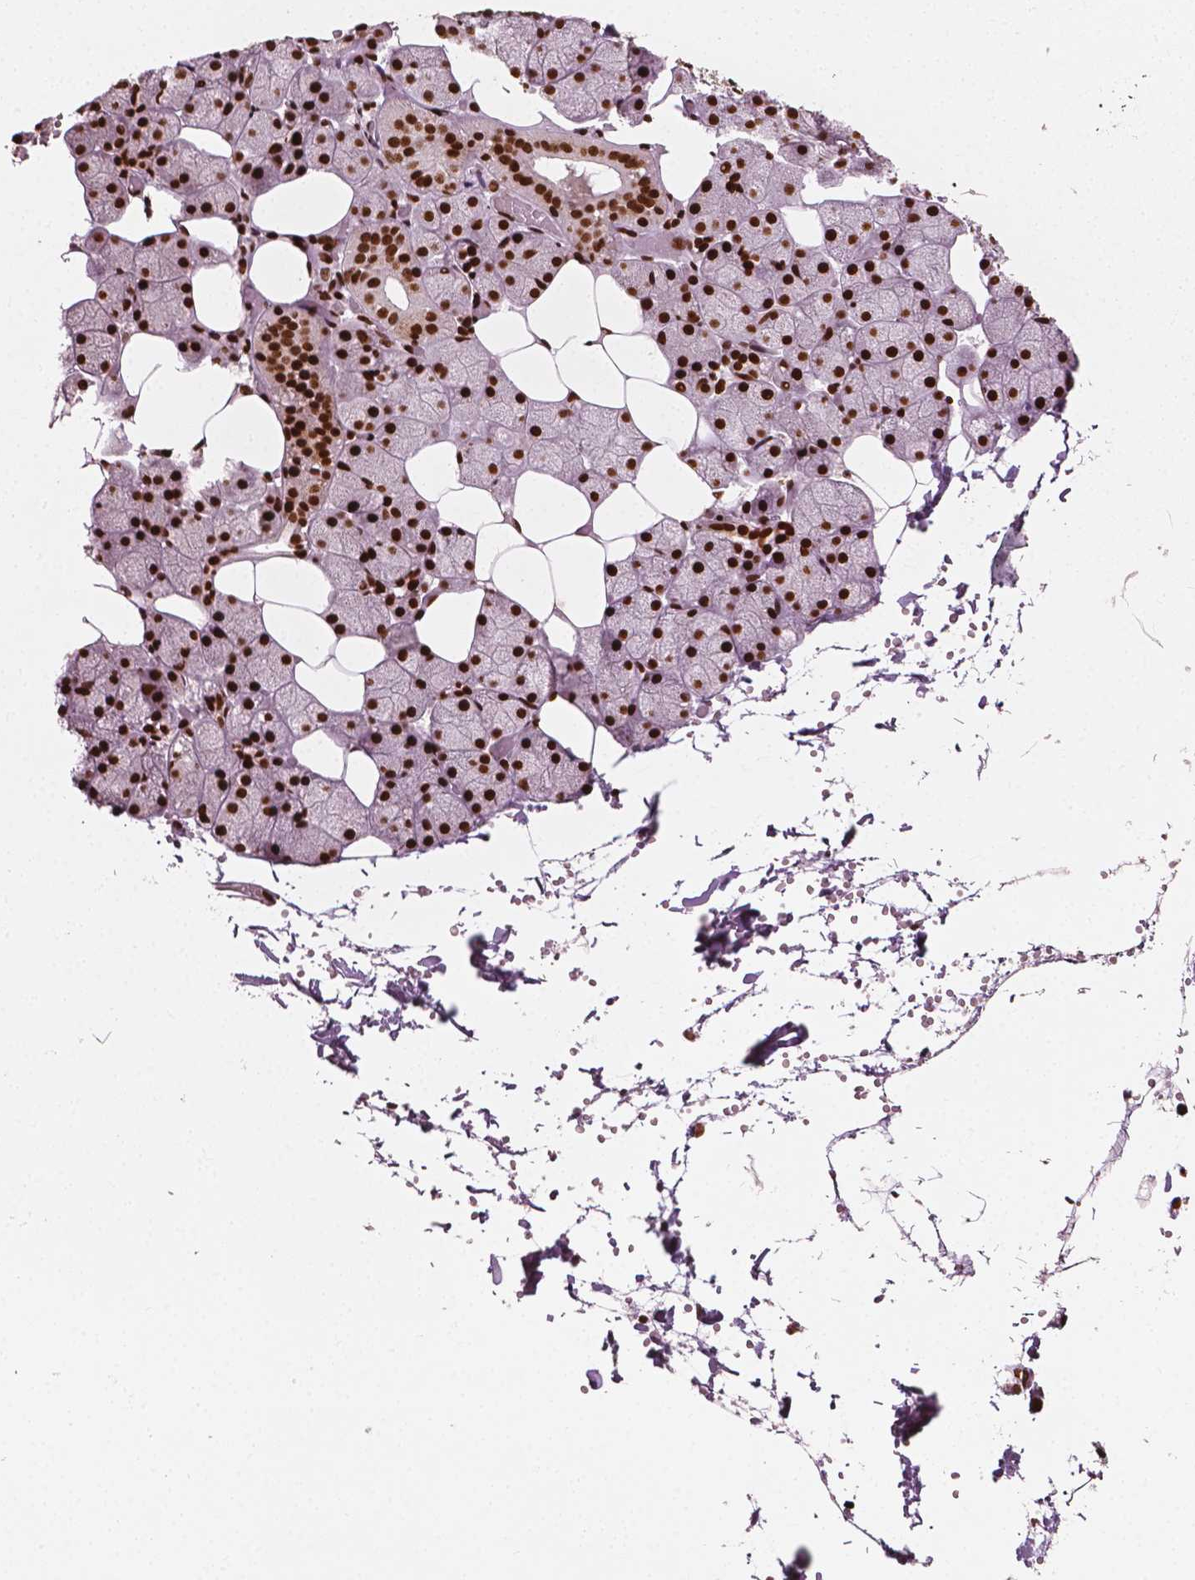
{"staining": {"intensity": "strong", "quantity": ">75%", "location": "nuclear"}, "tissue": "salivary gland", "cell_type": "Glandular cells", "image_type": "normal", "snomed": [{"axis": "morphology", "description": "Normal tissue, NOS"}, {"axis": "topography", "description": "Salivary gland"}], "caption": "Human salivary gland stained for a protein (brown) displays strong nuclear positive positivity in about >75% of glandular cells.", "gene": "CTCF", "patient": {"sex": "male", "age": 38}}